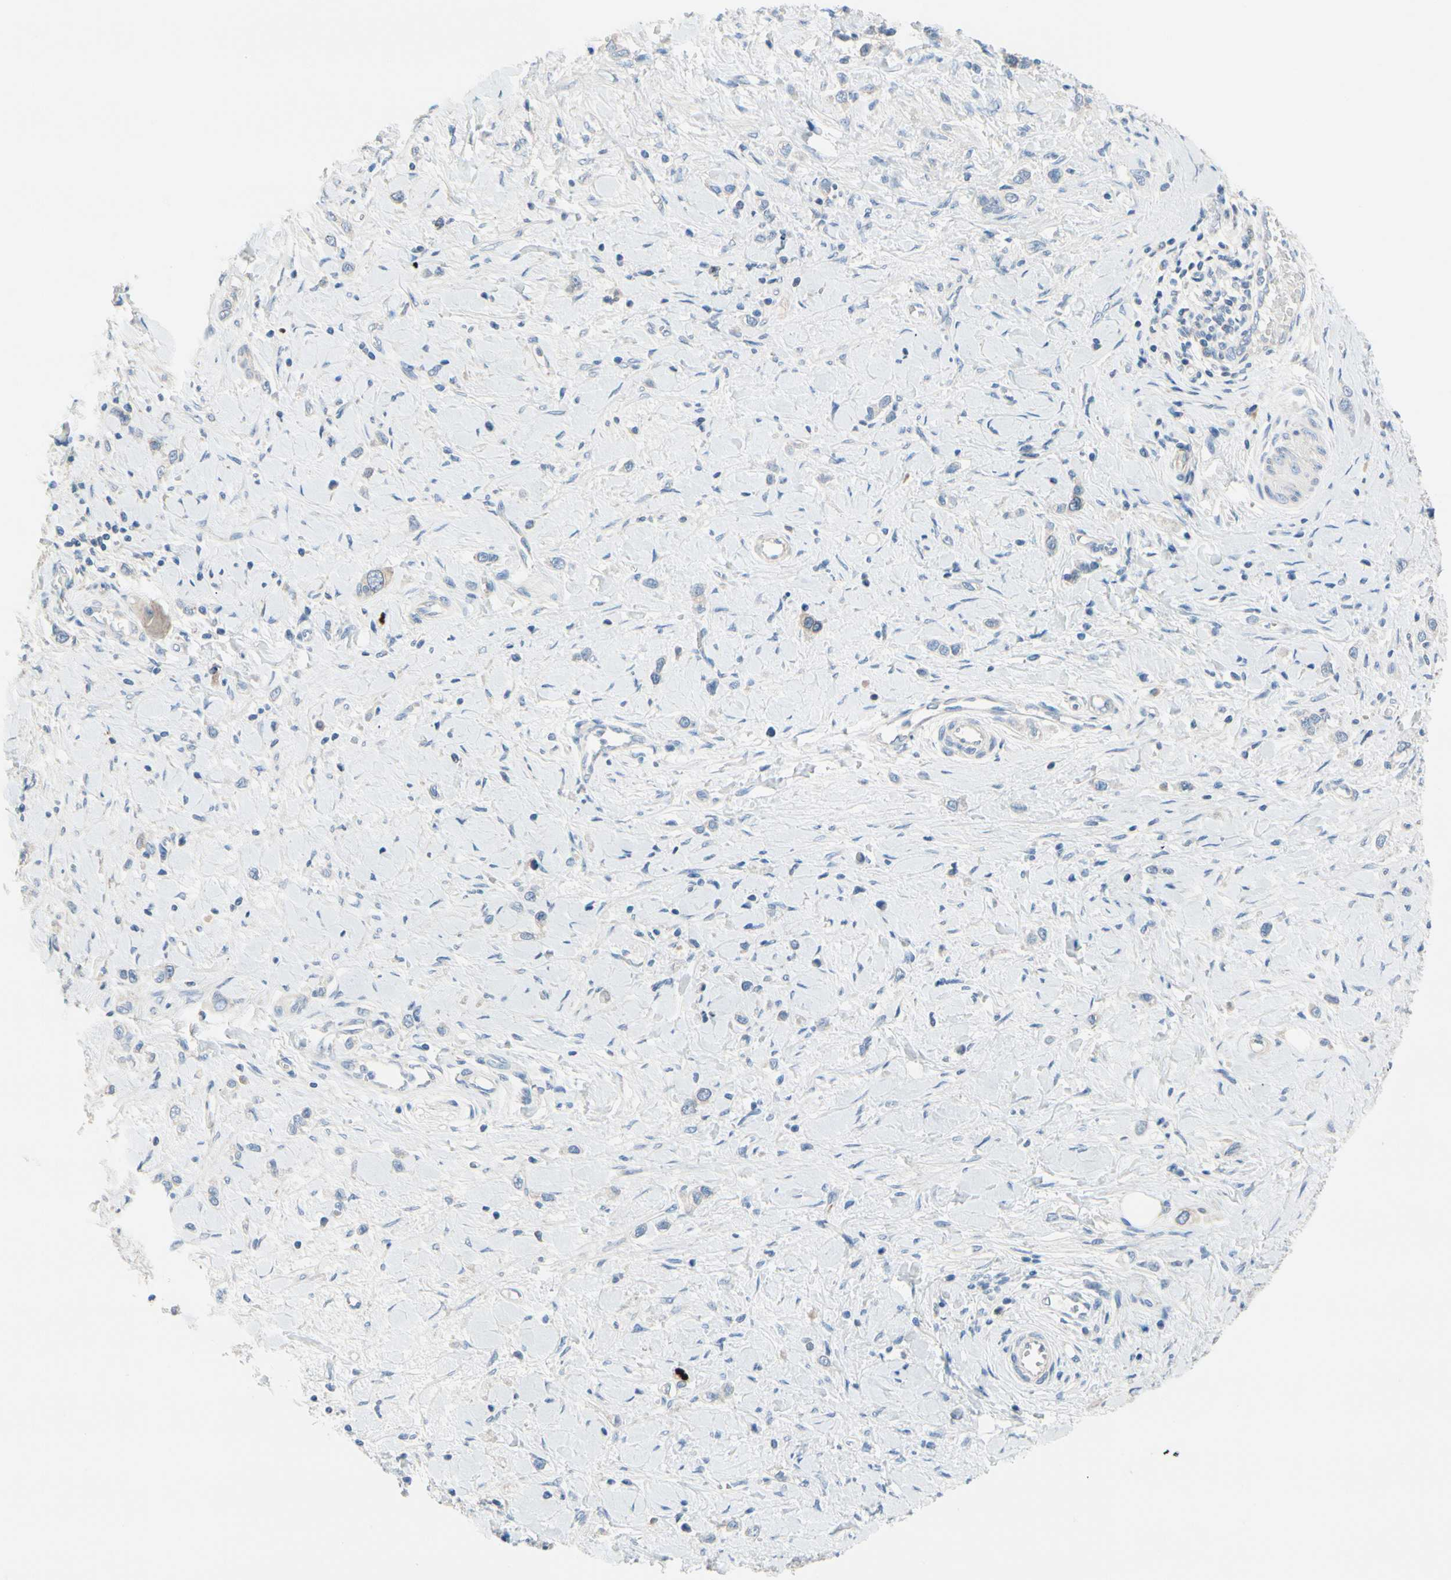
{"staining": {"intensity": "negative", "quantity": "none", "location": "none"}, "tissue": "stomach cancer", "cell_type": "Tumor cells", "image_type": "cancer", "snomed": [{"axis": "morphology", "description": "Normal tissue, NOS"}, {"axis": "morphology", "description": "Adenocarcinoma, NOS"}, {"axis": "topography", "description": "Stomach, upper"}, {"axis": "topography", "description": "Stomach"}], "caption": "Stomach cancer was stained to show a protein in brown. There is no significant positivity in tumor cells. Brightfield microscopy of IHC stained with DAB (brown) and hematoxylin (blue), captured at high magnification.", "gene": "CKAP2", "patient": {"sex": "female", "age": 65}}